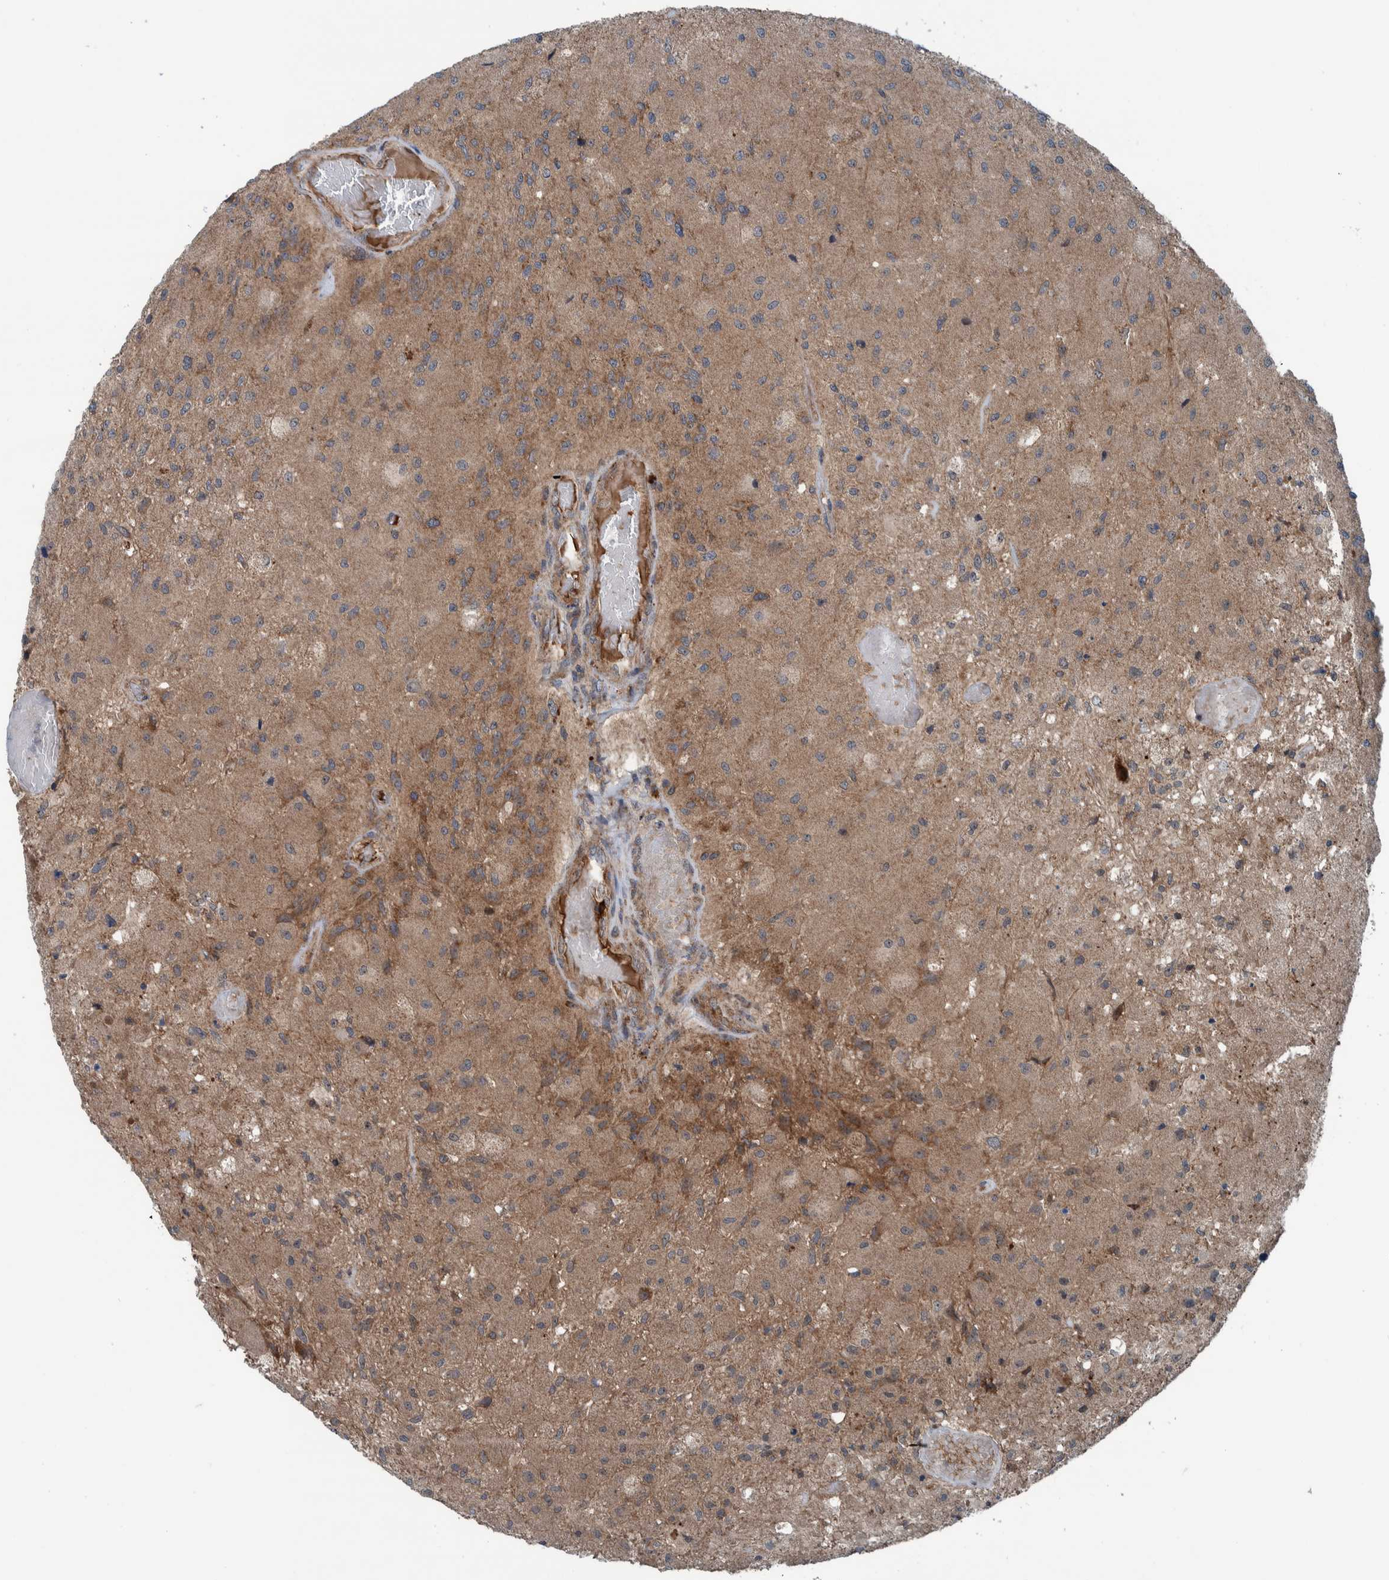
{"staining": {"intensity": "moderate", "quantity": ">75%", "location": "cytoplasmic/membranous"}, "tissue": "glioma", "cell_type": "Tumor cells", "image_type": "cancer", "snomed": [{"axis": "morphology", "description": "Normal tissue, NOS"}, {"axis": "morphology", "description": "Glioma, malignant, High grade"}, {"axis": "topography", "description": "Cerebral cortex"}], "caption": "Protein staining of glioma tissue reveals moderate cytoplasmic/membranous staining in about >75% of tumor cells.", "gene": "CUEDC1", "patient": {"sex": "male", "age": 77}}